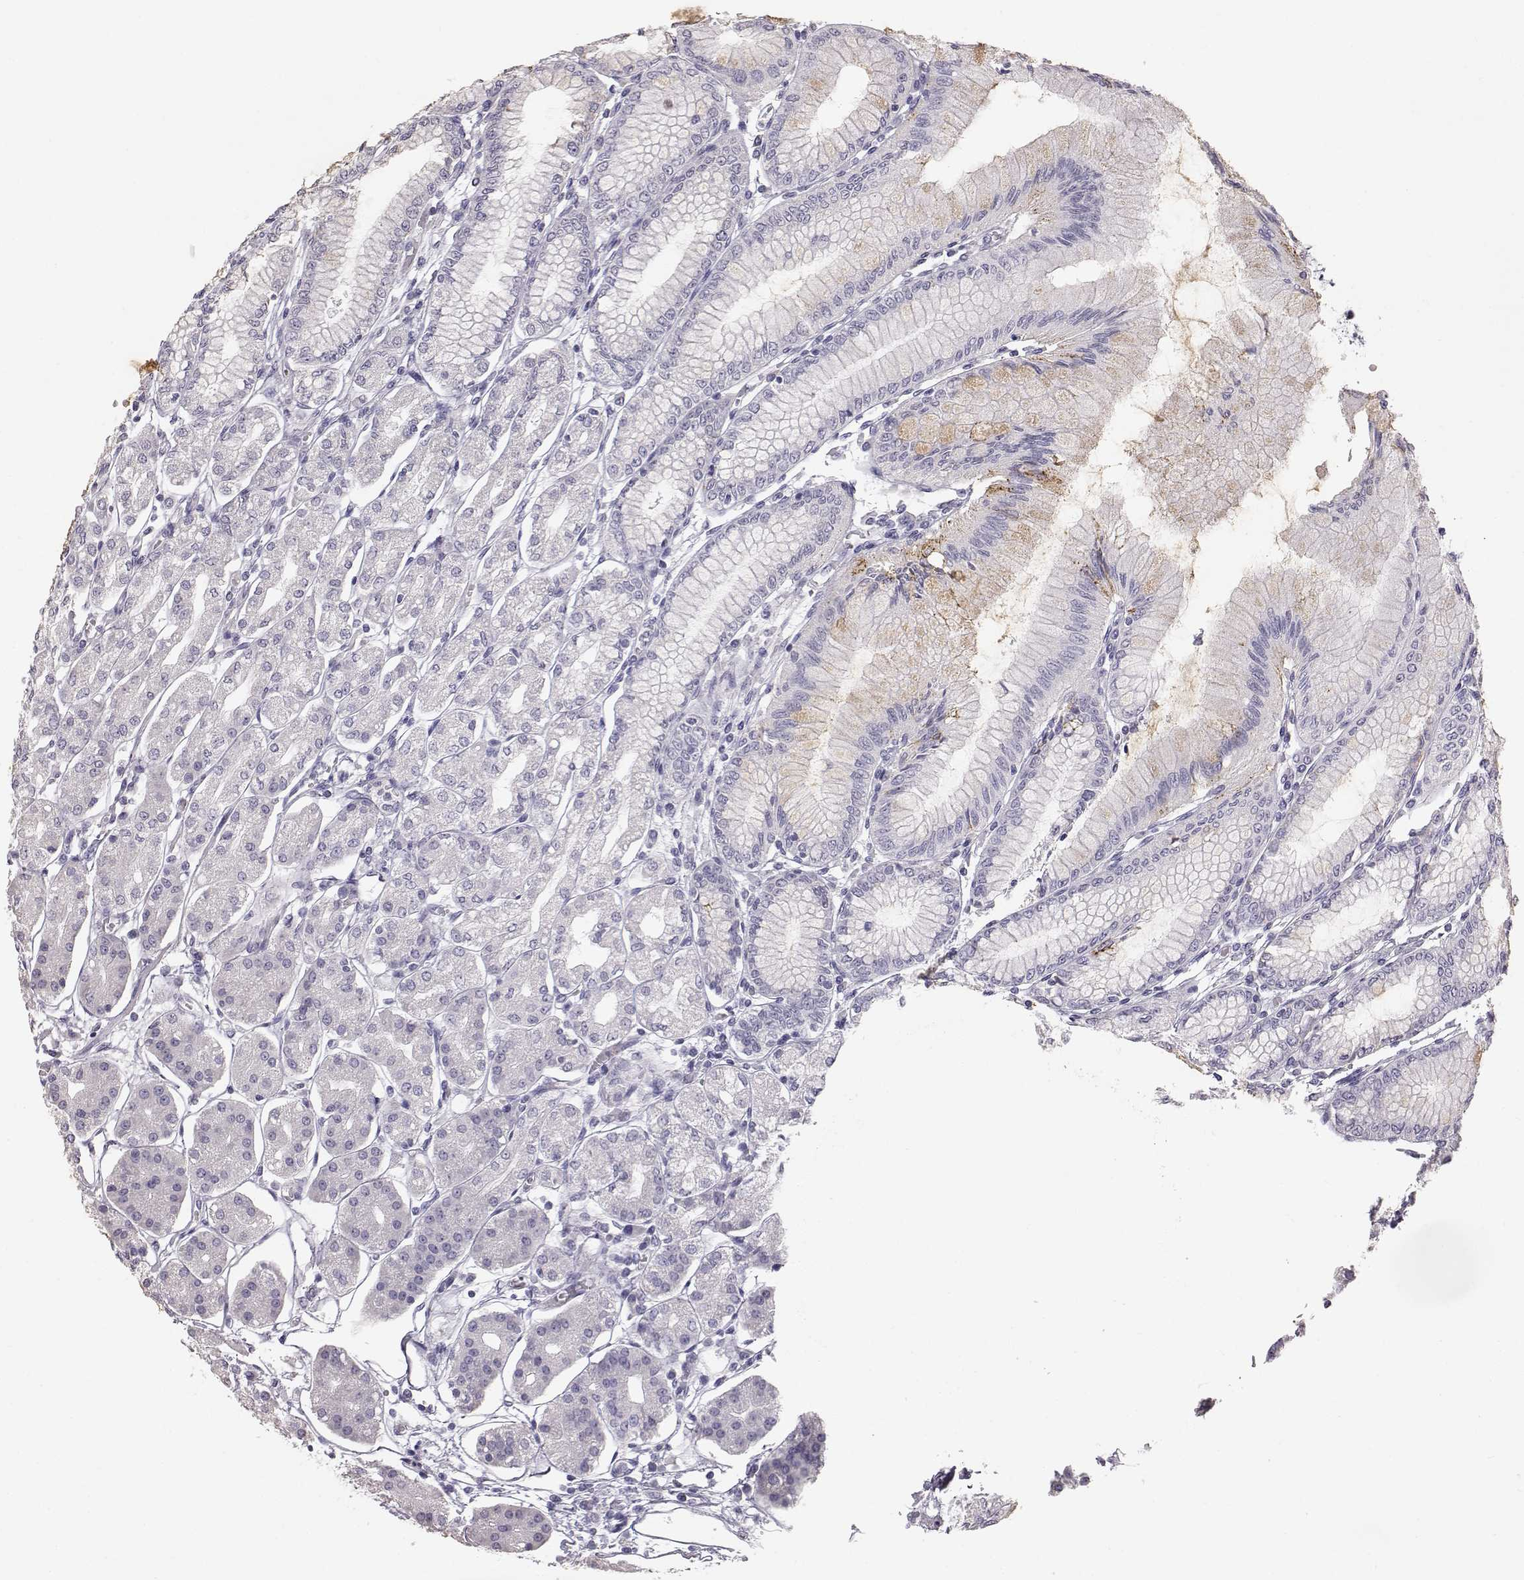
{"staining": {"intensity": "negative", "quantity": "none", "location": "none"}, "tissue": "stomach", "cell_type": "Glandular cells", "image_type": "normal", "snomed": [{"axis": "morphology", "description": "Normal tissue, NOS"}, {"axis": "topography", "description": "Skeletal muscle"}, {"axis": "topography", "description": "Stomach"}], "caption": "Immunohistochemistry (IHC) of unremarkable human stomach demonstrates no staining in glandular cells. The staining is performed using DAB brown chromogen with nuclei counter-stained in using hematoxylin.", "gene": "KRT31", "patient": {"sex": "female", "age": 57}}